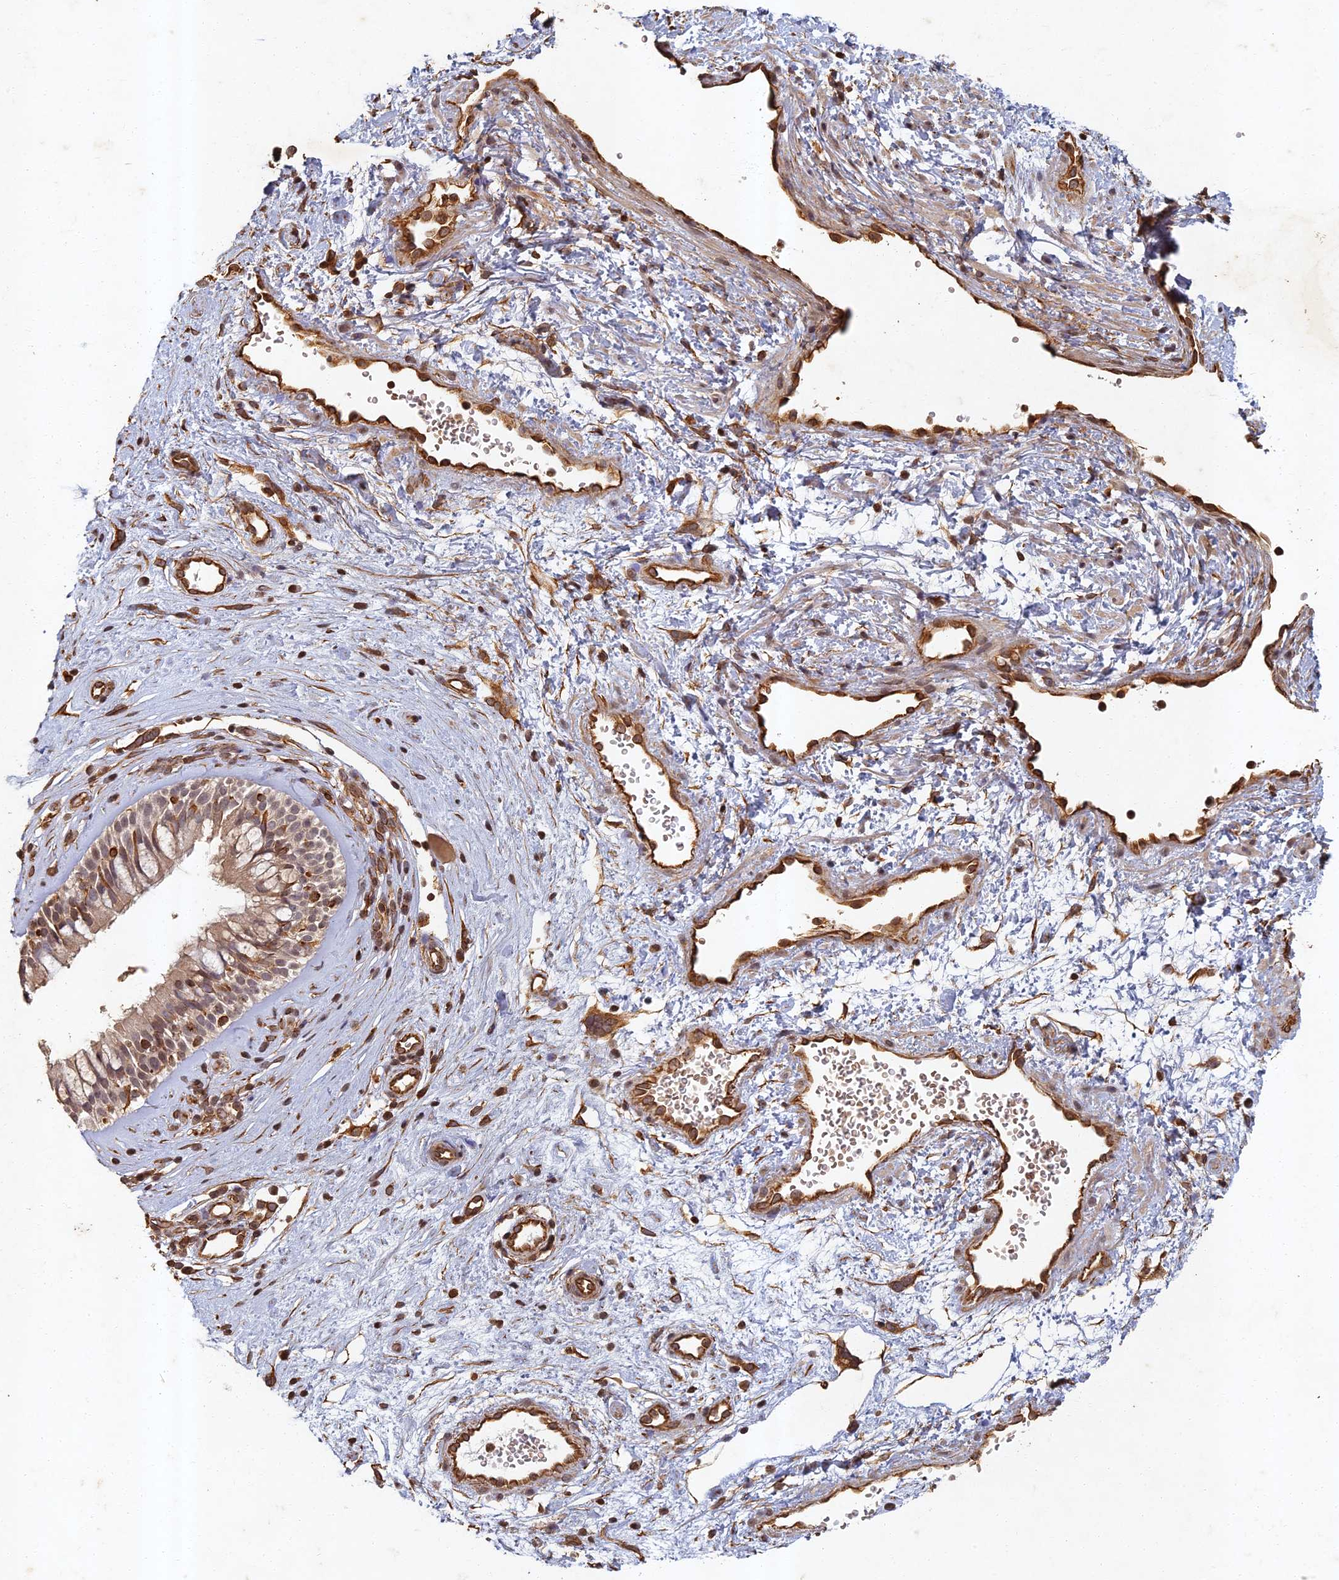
{"staining": {"intensity": "moderate", "quantity": "25%-75%", "location": "cytoplasmic/membranous,nuclear"}, "tissue": "nasopharynx", "cell_type": "Respiratory epithelial cells", "image_type": "normal", "snomed": [{"axis": "morphology", "description": "Normal tissue, NOS"}, {"axis": "topography", "description": "Nasopharynx"}], "caption": "Immunohistochemical staining of normal human nasopharynx exhibits medium levels of moderate cytoplasmic/membranous,nuclear staining in about 25%-75% of respiratory epithelial cells.", "gene": "ABCB10", "patient": {"sex": "male", "age": 32}}